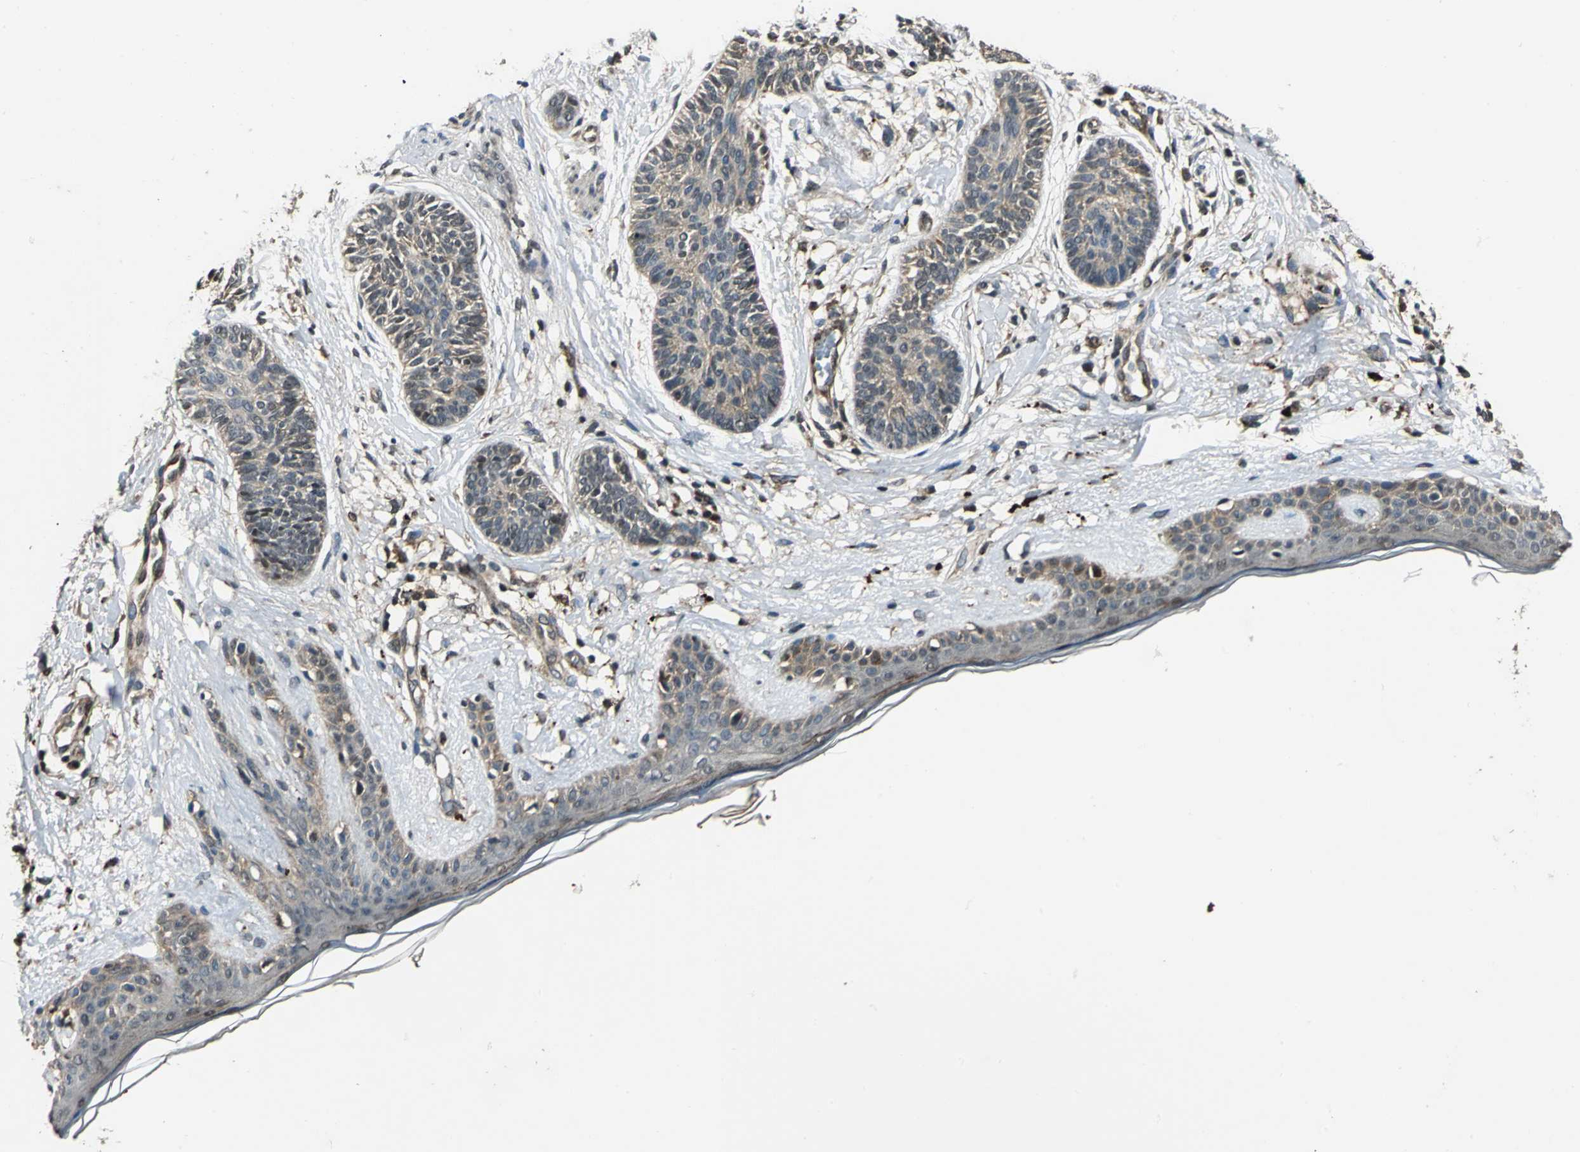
{"staining": {"intensity": "weak", "quantity": ">75%", "location": "cytoplasmic/membranous"}, "tissue": "skin cancer", "cell_type": "Tumor cells", "image_type": "cancer", "snomed": [{"axis": "morphology", "description": "Normal tissue, NOS"}, {"axis": "morphology", "description": "Basal cell carcinoma"}, {"axis": "topography", "description": "Skin"}], "caption": "Skin cancer (basal cell carcinoma) stained with a protein marker demonstrates weak staining in tumor cells.", "gene": "PPP1R13L", "patient": {"sex": "male", "age": 63}}